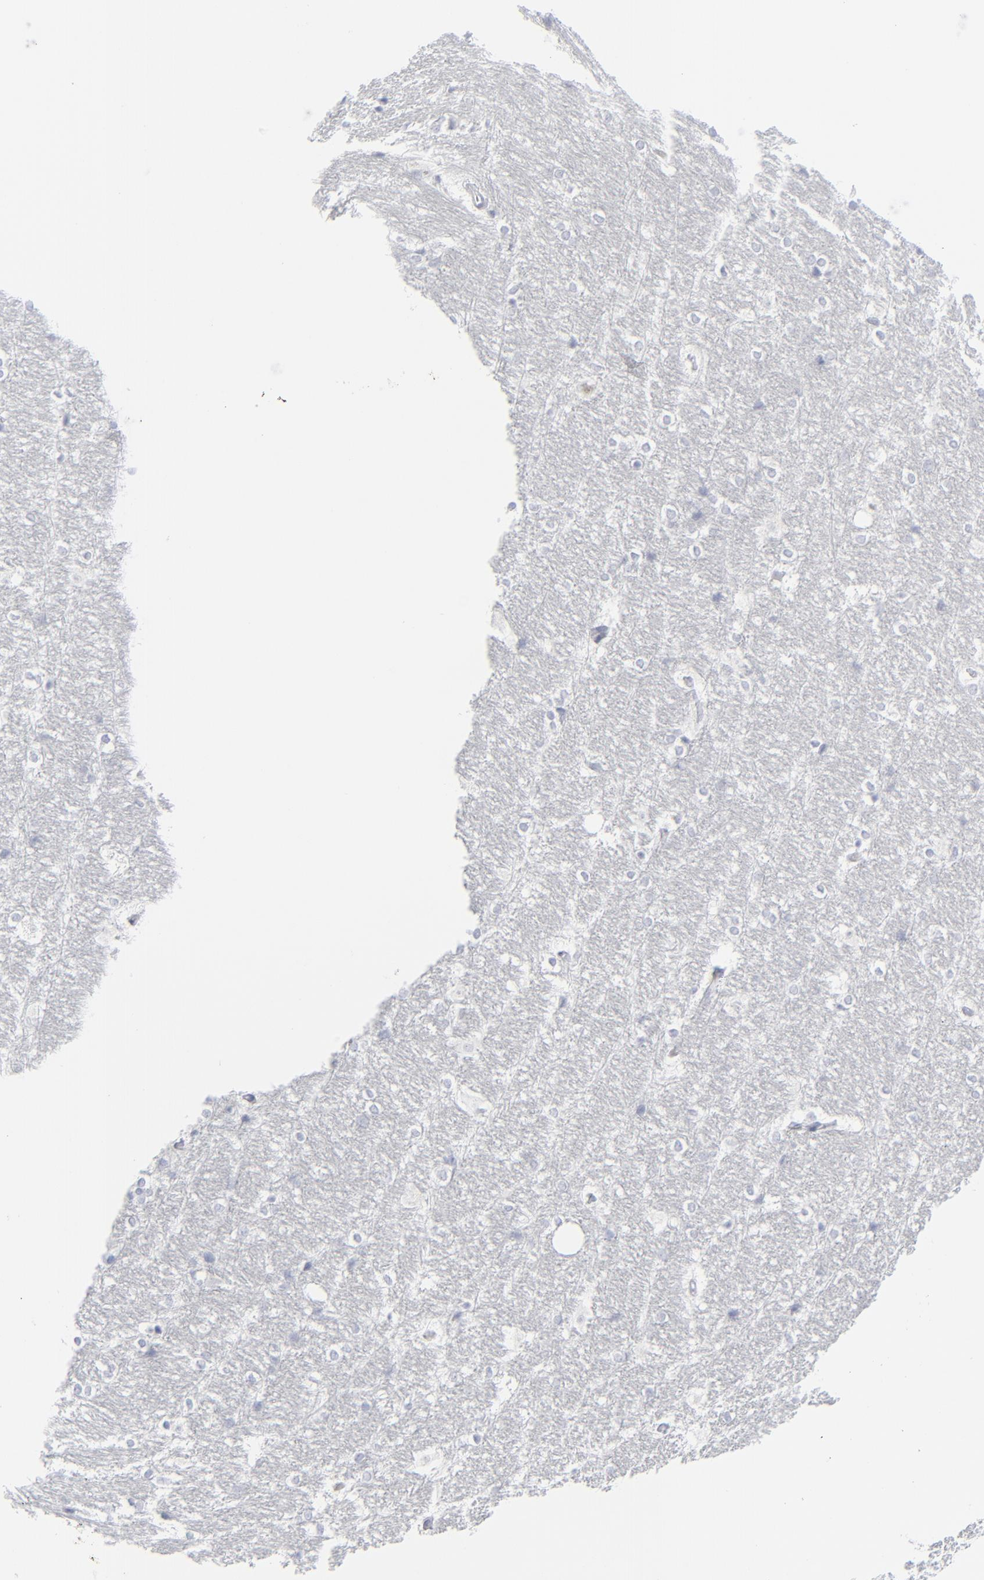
{"staining": {"intensity": "negative", "quantity": "none", "location": "none"}, "tissue": "hippocampus", "cell_type": "Glial cells", "image_type": "normal", "snomed": [{"axis": "morphology", "description": "Normal tissue, NOS"}, {"axis": "topography", "description": "Hippocampus"}], "caption": "The micrograph displays no staining of glial cells in unremarkable hippocampus.", "gene": "MSLN", "patient": {"sex": "female", "age": 19}}